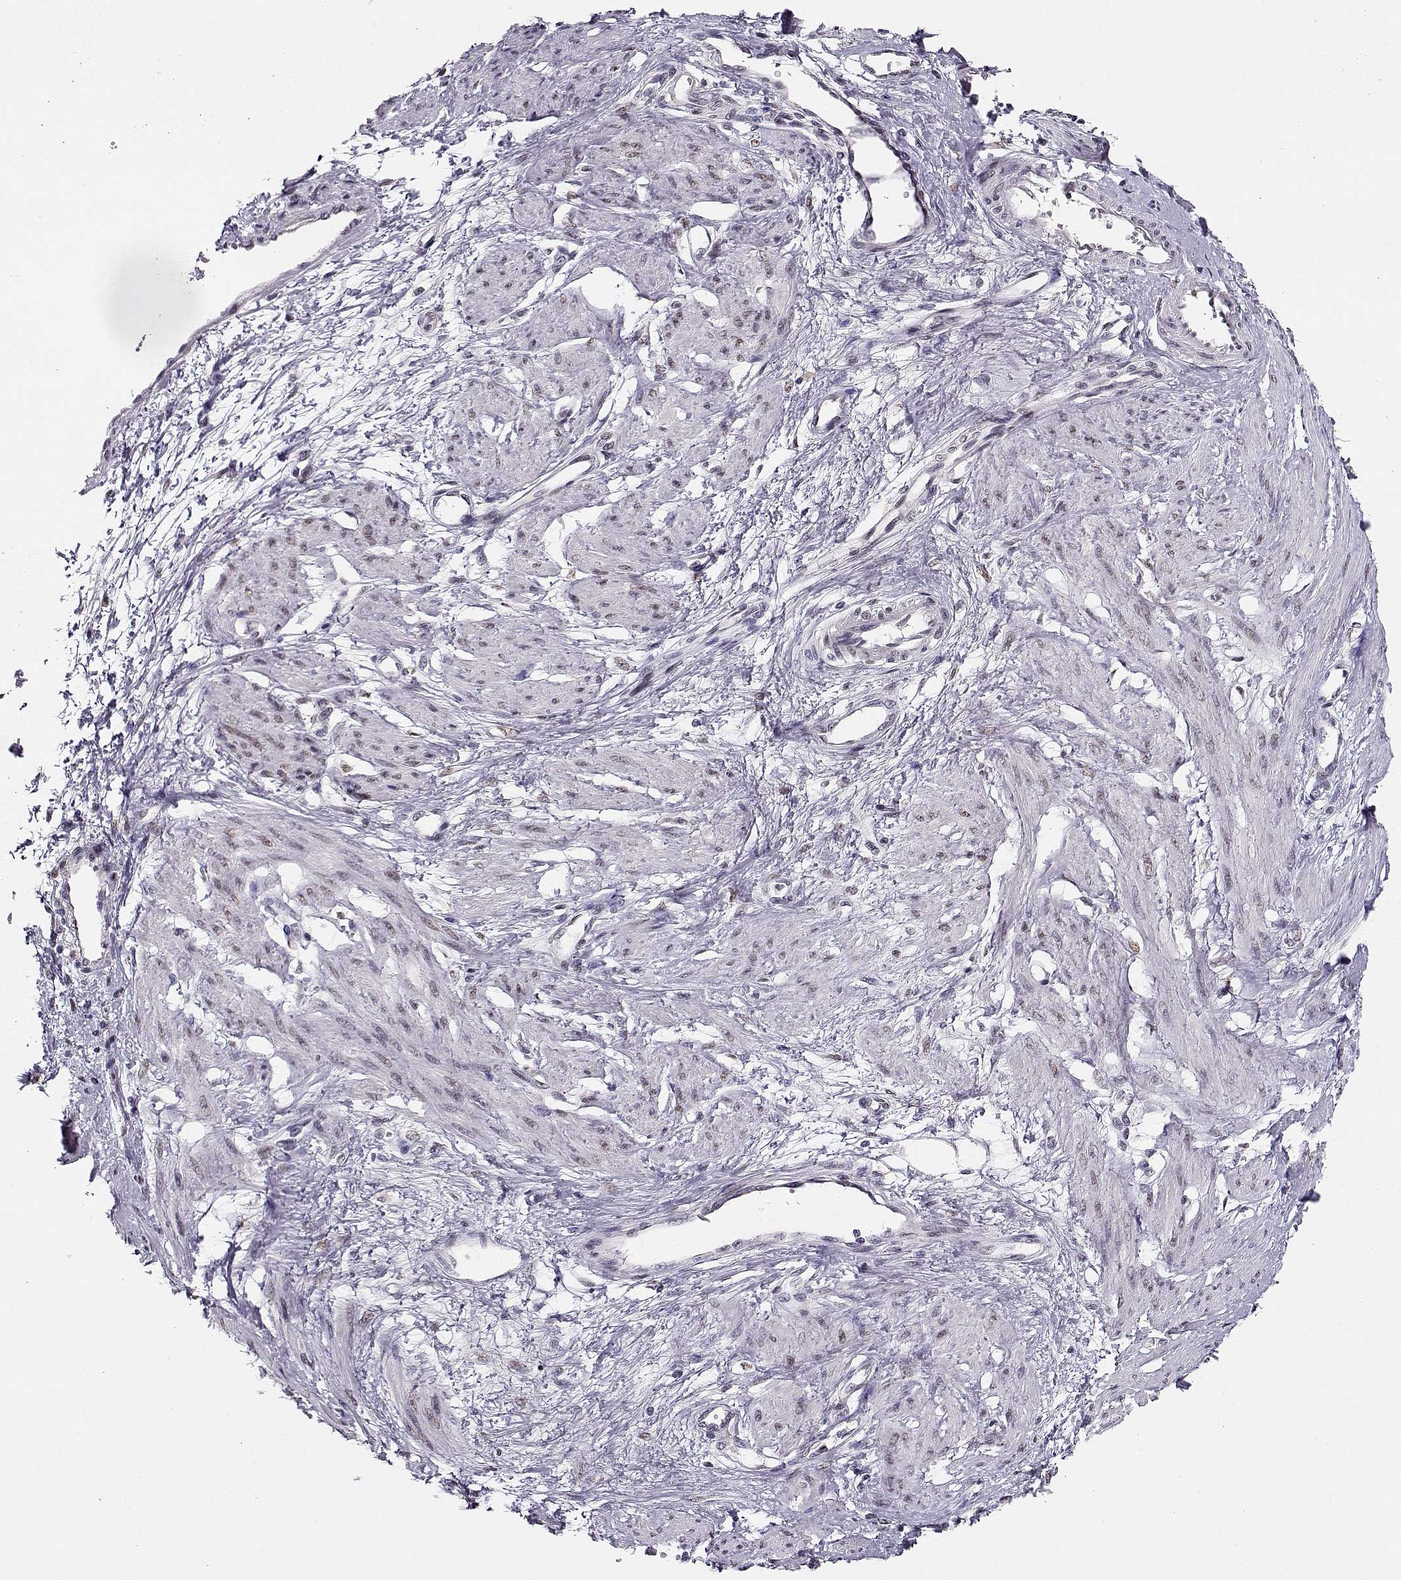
{"staining": {"intensity": "negative", "quantity": "none", "location": "none"}, "tissue": "smooth muscle", "cell_type": "Smooth muscle cells", "image_type": "normal", "snomed": [{"axis": "morphology", "description": "Normal tissue, NOS"}, {"axis": "topography", "description": "Smooth muscle"}, {"axis": "topography", "description": "Uterus"}], "caption": "A high-resolution histopathology image shows IHC staining of normal smooth muscle, which demonstrates no significant staining in smooth muscle cells.", "gene": "POLI", "patient": {"sex": "female", "age": 39}}